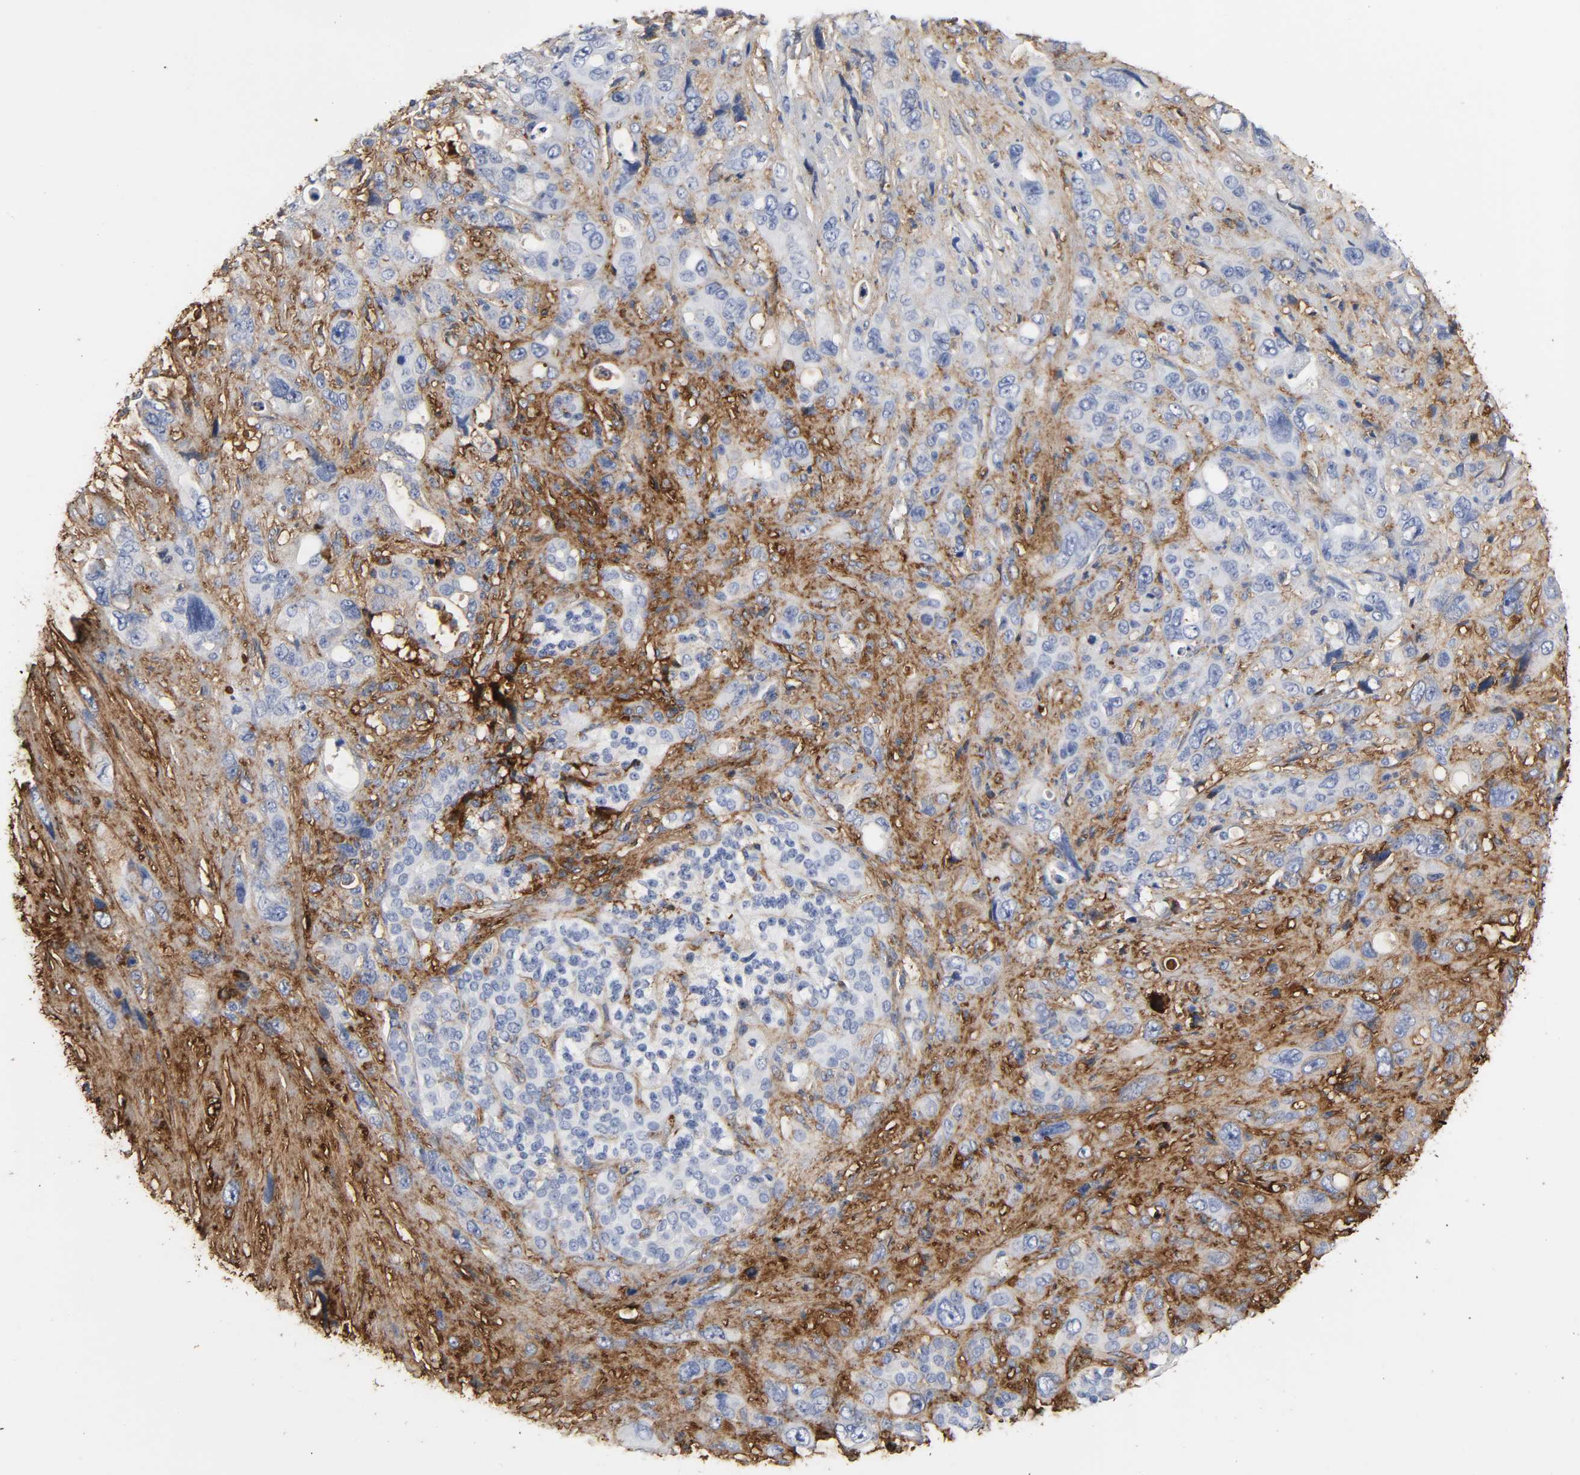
{"staining": {"intensity": "weak", "quantity": "<25%", "location": "cytoplasmic/membranous"}, "tissue": "pancreatic cancer", "cell_type": "Tumor cells", "image_type": "cancer", "snomed": [{"axis": "morphology", "description": "Adenocarcinoma, NOS"}, {"axis": "topography", "description": "Pancreas"}], "caption": "This is an IHC histopathology image of pancreatic cancer (adenocarcinoma). There is no expression in tumor cells.", "gene": "FBLN1", "patient": {"sex": "male", "age": 46}}